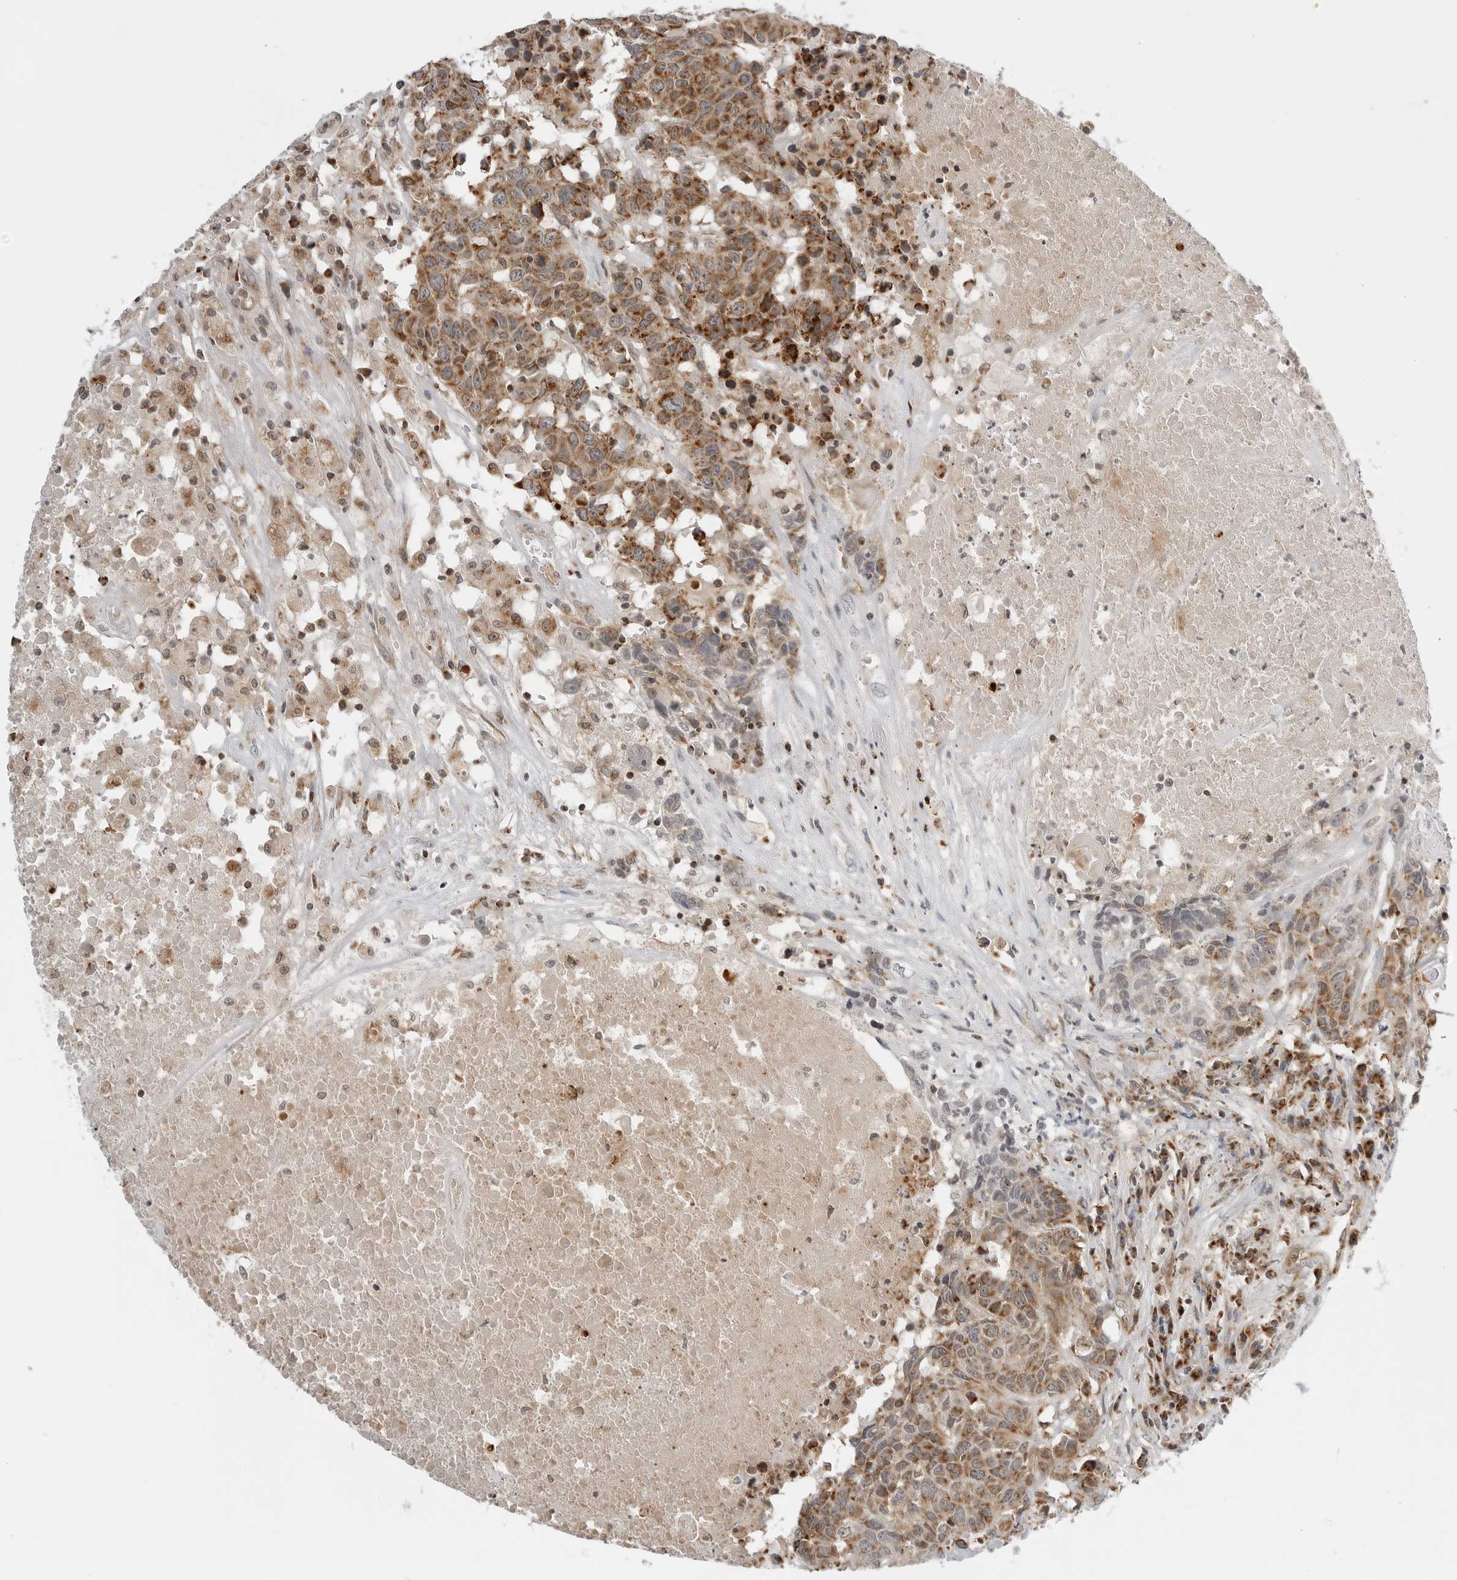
{"staining": {"intensity": "moderate", "quantity": ">75%", "location": "cytoplasmic/membranous"}, "tissue": "head and neck cancer", "cell_type": "Tumor cells", "image_type": "cancer", "snomed": [{"axis": "morphology", "description": "Squamous cell carcinoma, NOS"}, {"axis": "topography", "description": "Head-Neck"}], "caption": "Moderate cytoplasmic/membranous protein staining is present in about >75% of tumor cells in head and neck cancer (squamous cell carcinoma).", "gene": "PEX2", "patient": {"sex": "male", "age": 66}}